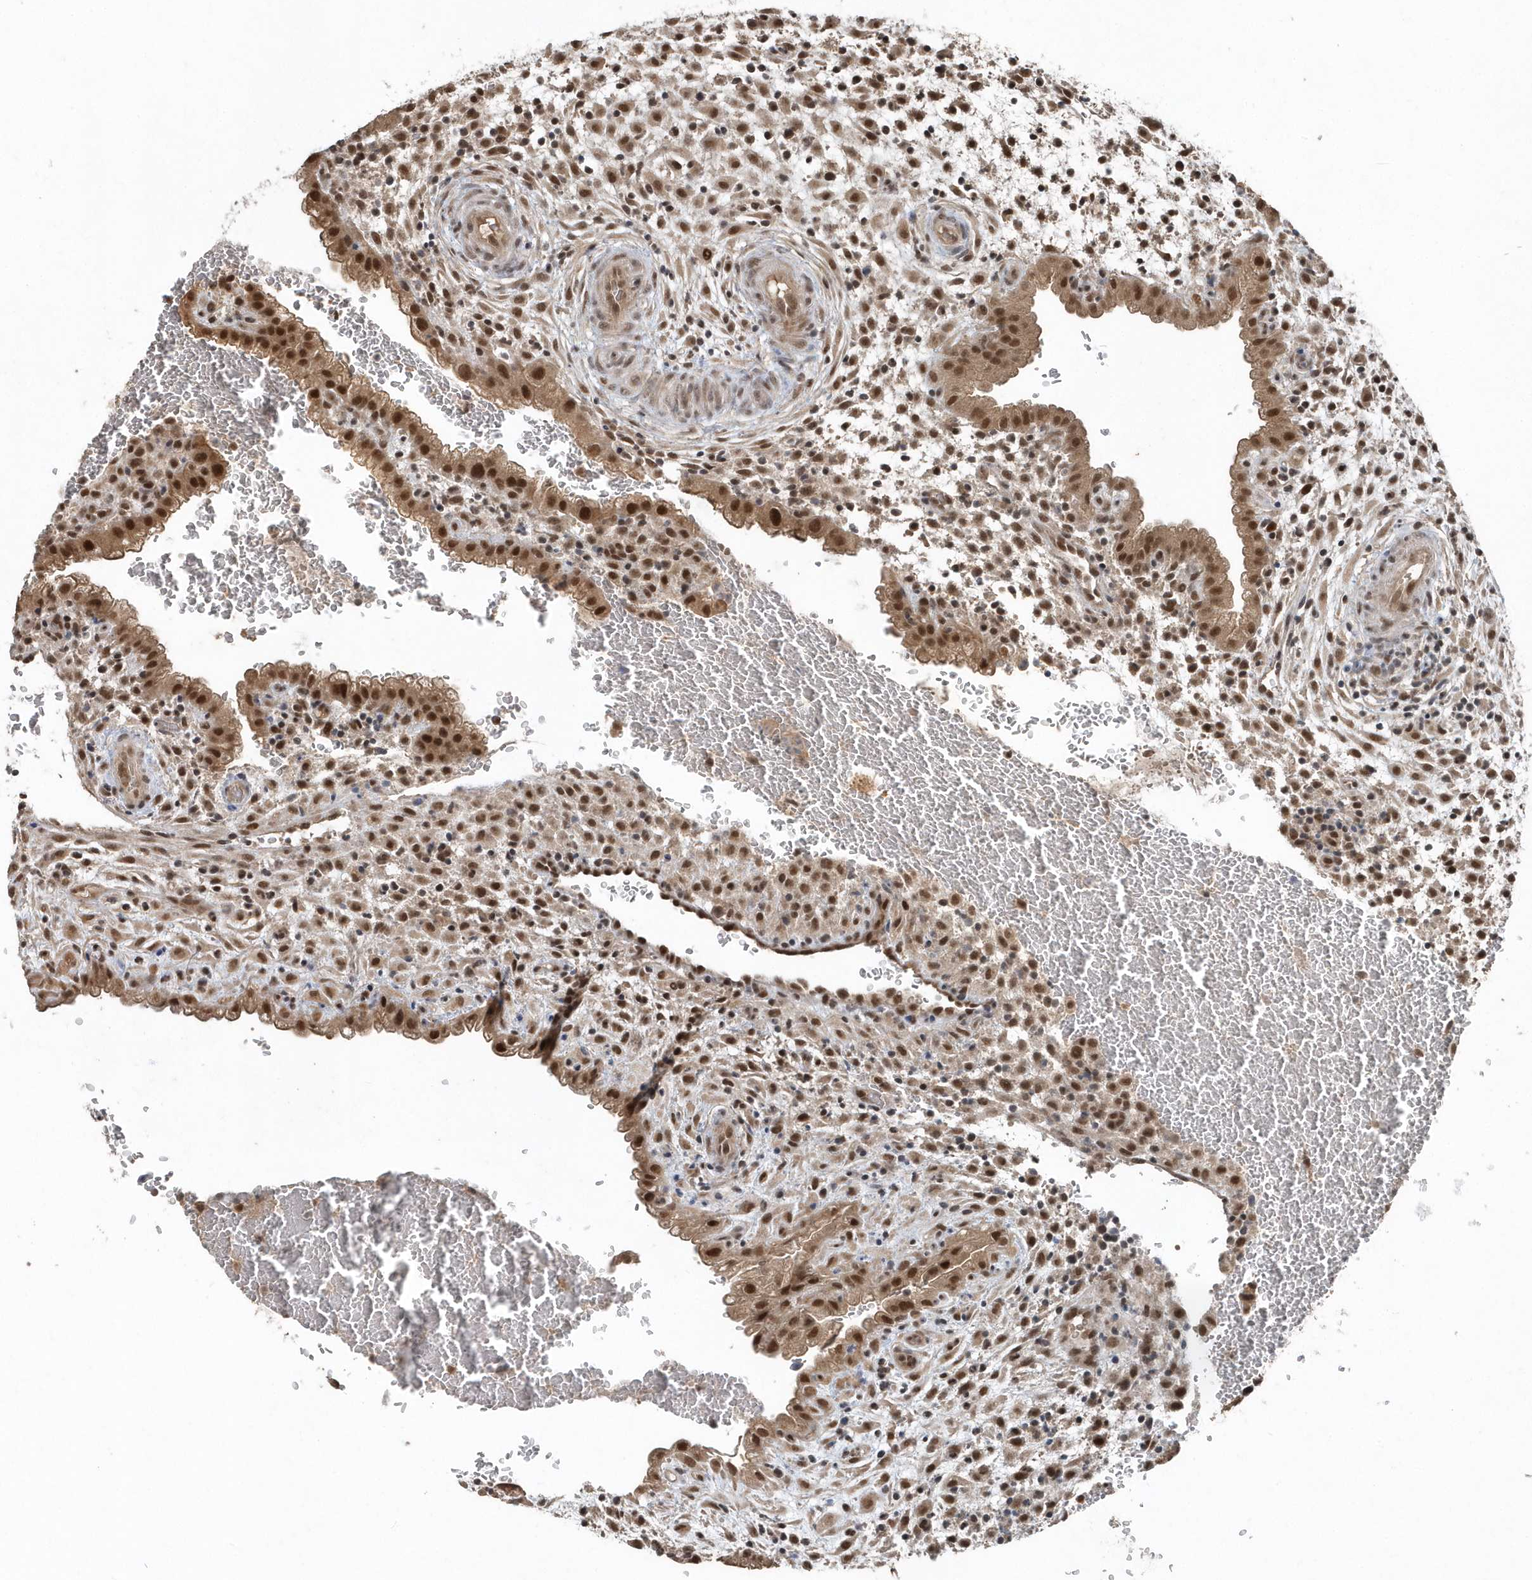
{"staining": {"intensity": "moderate", "quantity": ">75%", "location": "nuclear"}, "tissue": "placenta", "cell_type": "Decidual cells", "image_type": "normal", "snomed": [{"axis": "morphology", "description": "Normal tissue, NOS"}, {"axis": "topography", "description": "Placenta"}], "caption": "Protein analysis of benign placenta displays moderate nuclear staining in about >75% of decidual cells.", "gene": "QTRT2", "patient": {"sex": "female", "age": 35}}